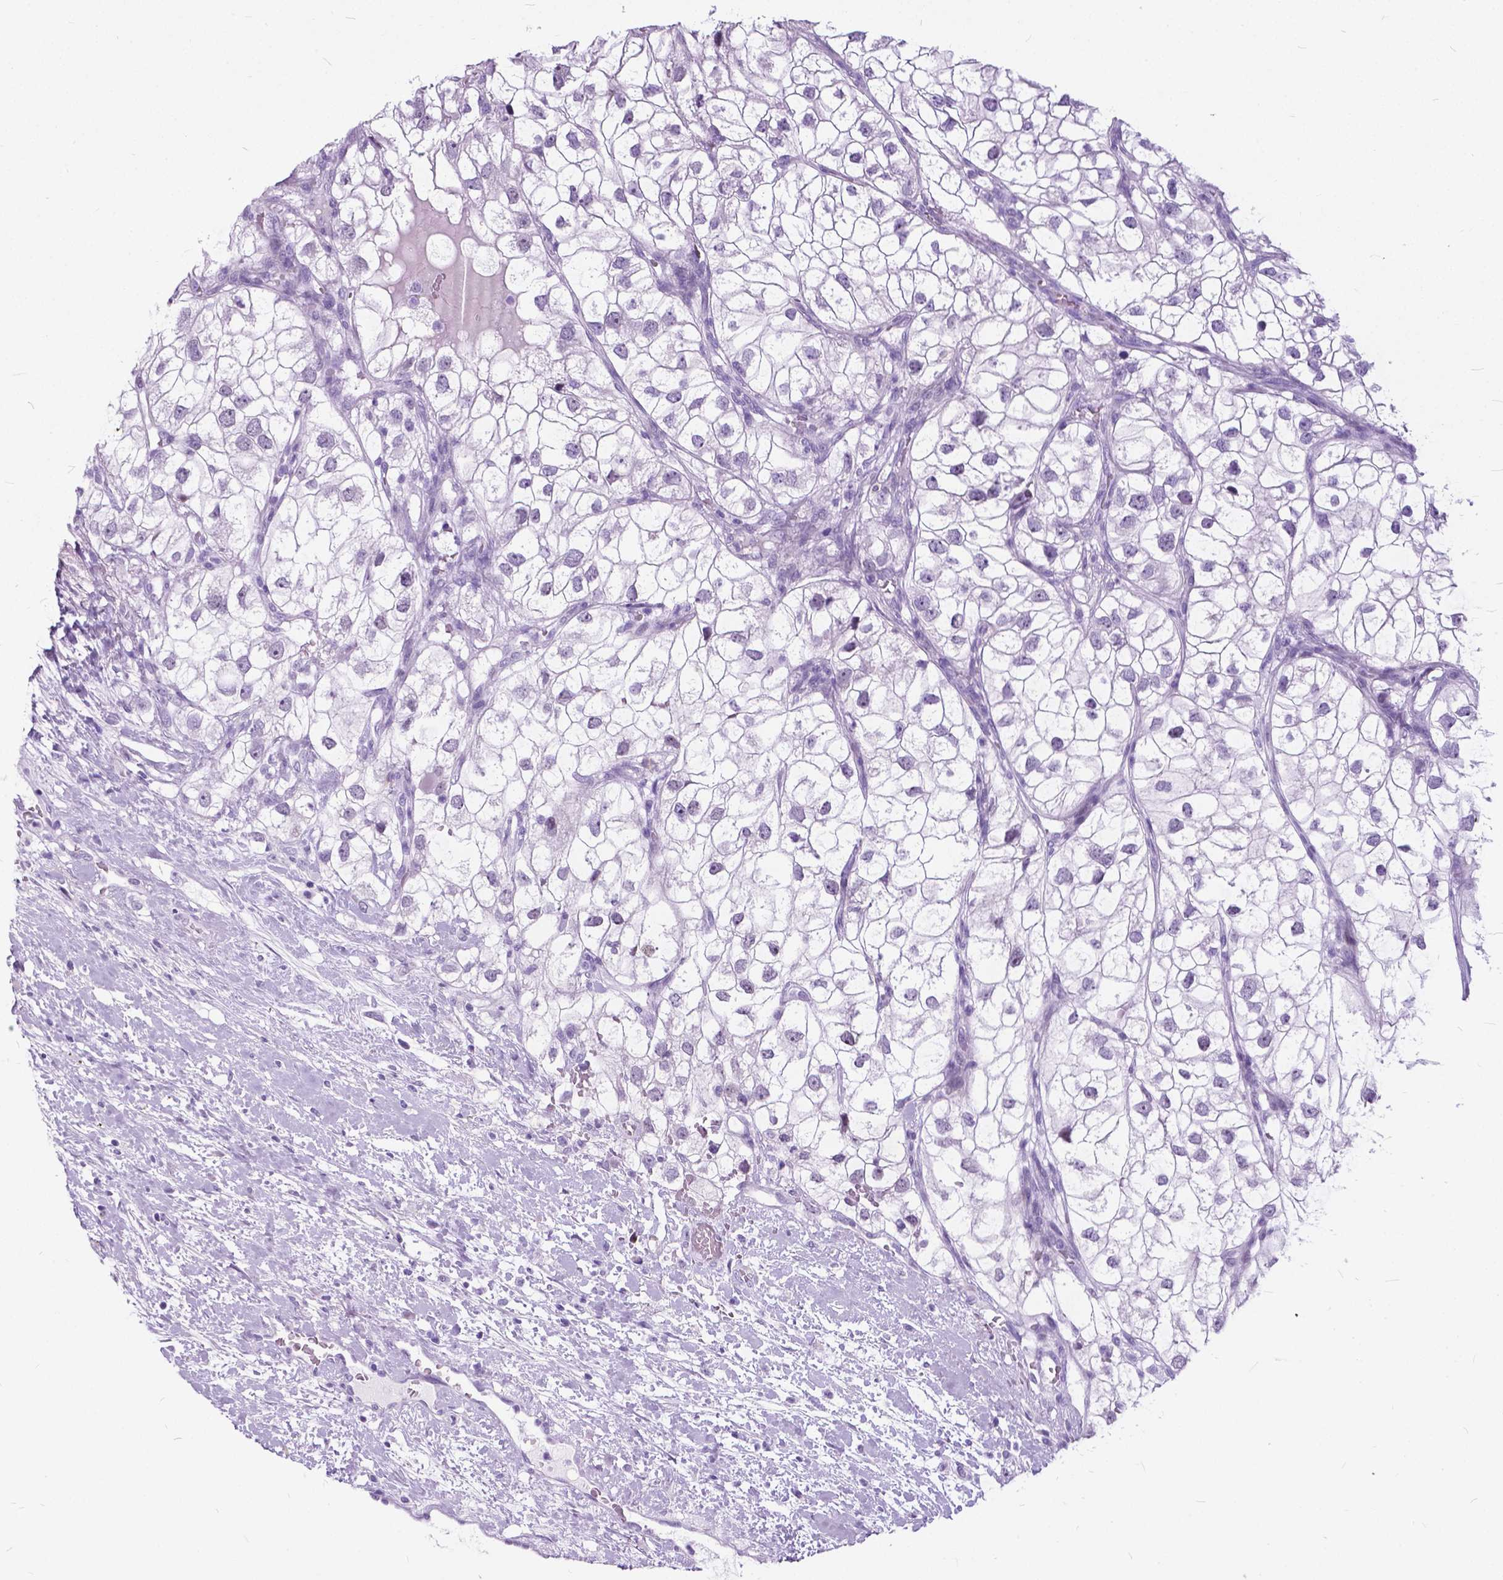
{"staining": {"intensity": "negative", "quantity": "none", "location": "none"}, "tissue": "renal cancer", "cell_type": "Tumor cells", "image_type": "cancer", "snomed": [{"axis": "morphology", "description": "Adenocarcinoma, NOS"}, {"axis": "topography", "description": "Kidney"}], "caption": "IHC image of neoplastic tissue: human renal cancer stained with DAB shows no significant protein positivity in tumor cells.", "gene": "BSND", "patient": {"sex": "male", "age": 59}}